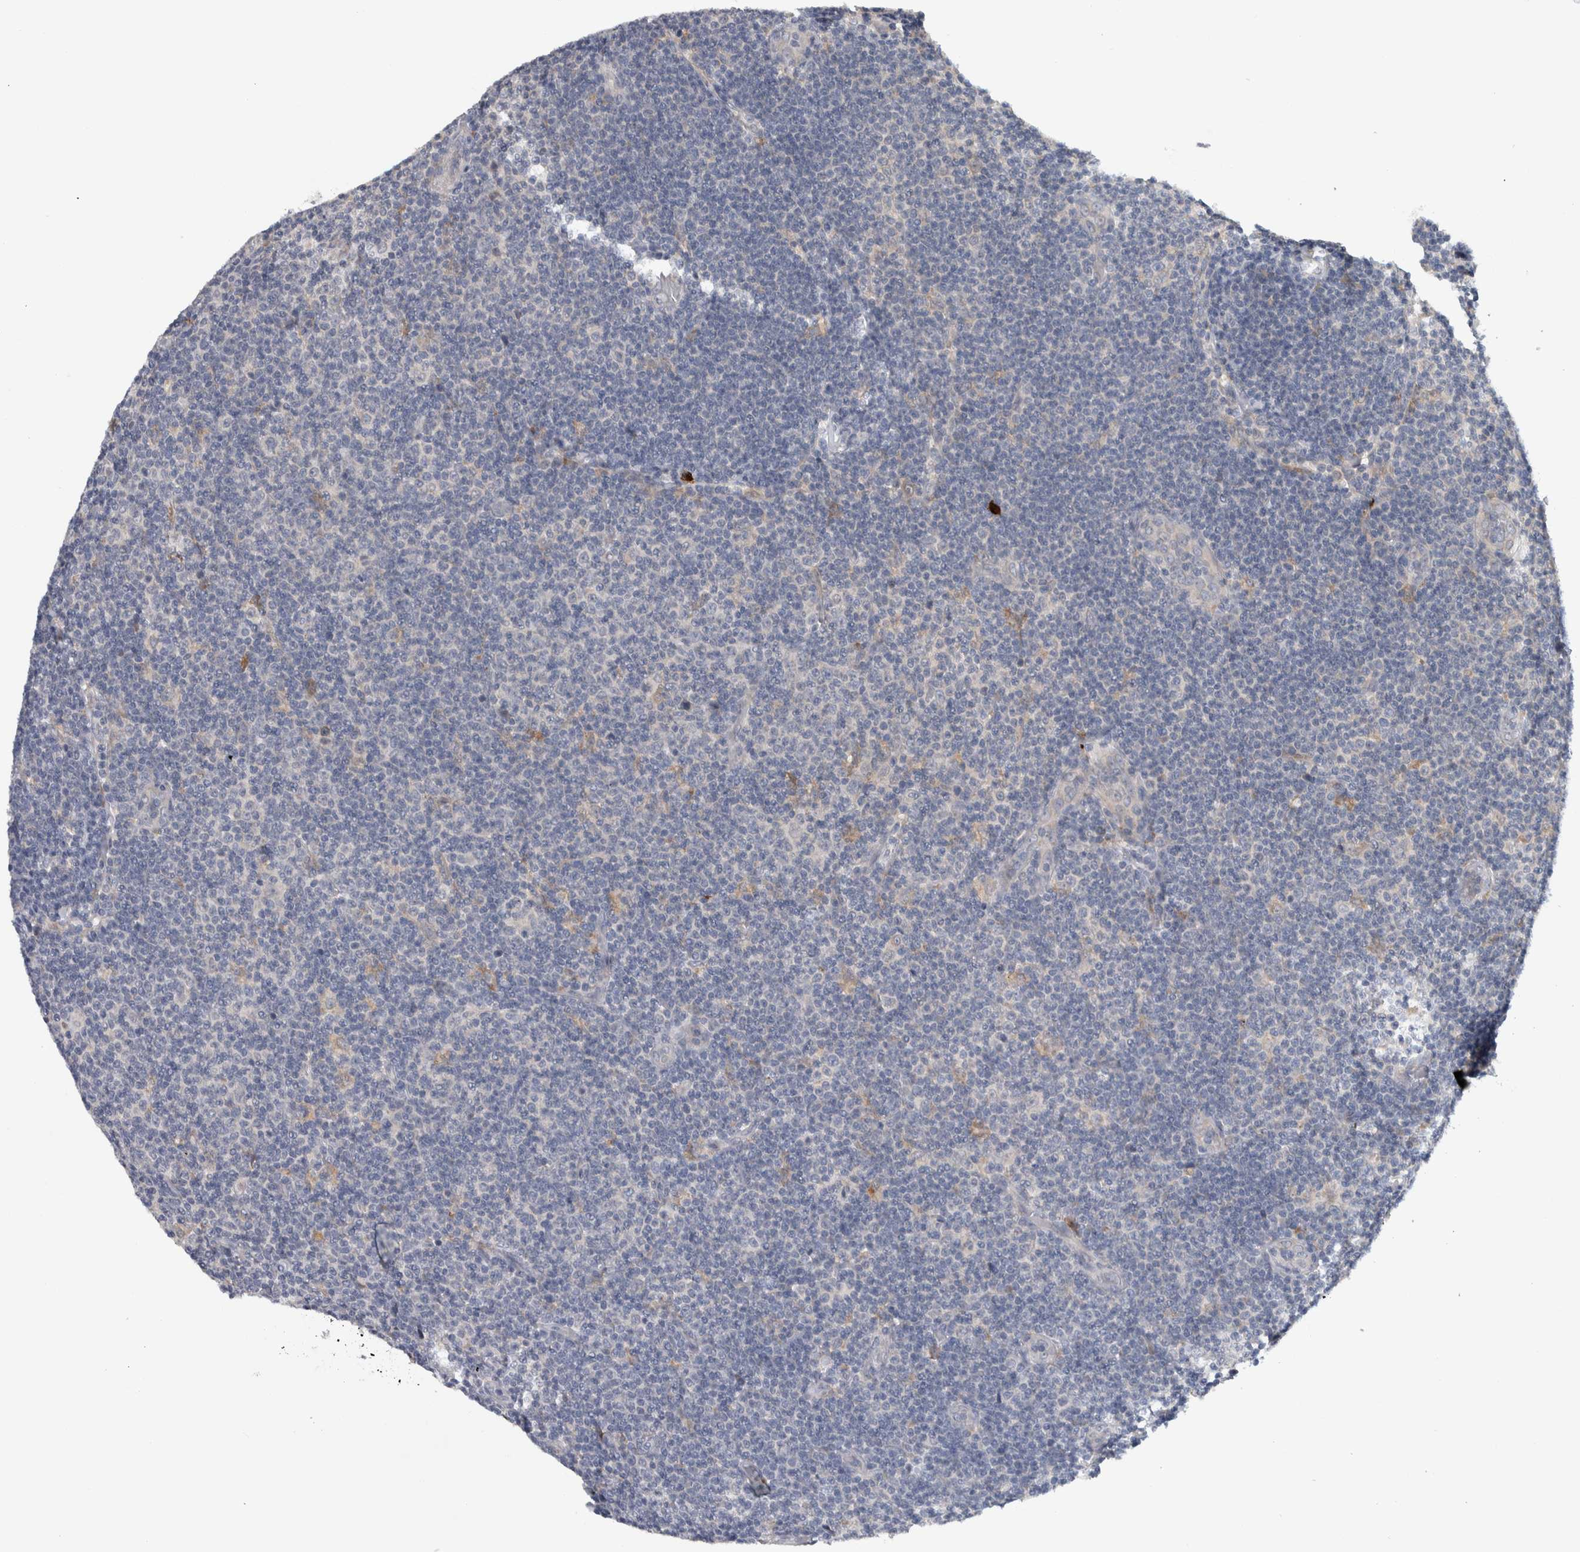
{"staining": {"intensity": "negative", "quantity": "none", "location": "none"}, "tissue": "lymphoma", "cell_type": "Tumor cells", "image_type": "cancer", "snomed": [{"axis": "morphology", "description": "Malignant lymphoma, non-Hodgkin's type, Low grade"}, {"axis": "topography", "description": "Lymph node"}], "caption": "Tumor cells show no significant protein positivity in lymphoma.", "gene": "ADPRM", "patient": {"sex": "male", "age": 83}}